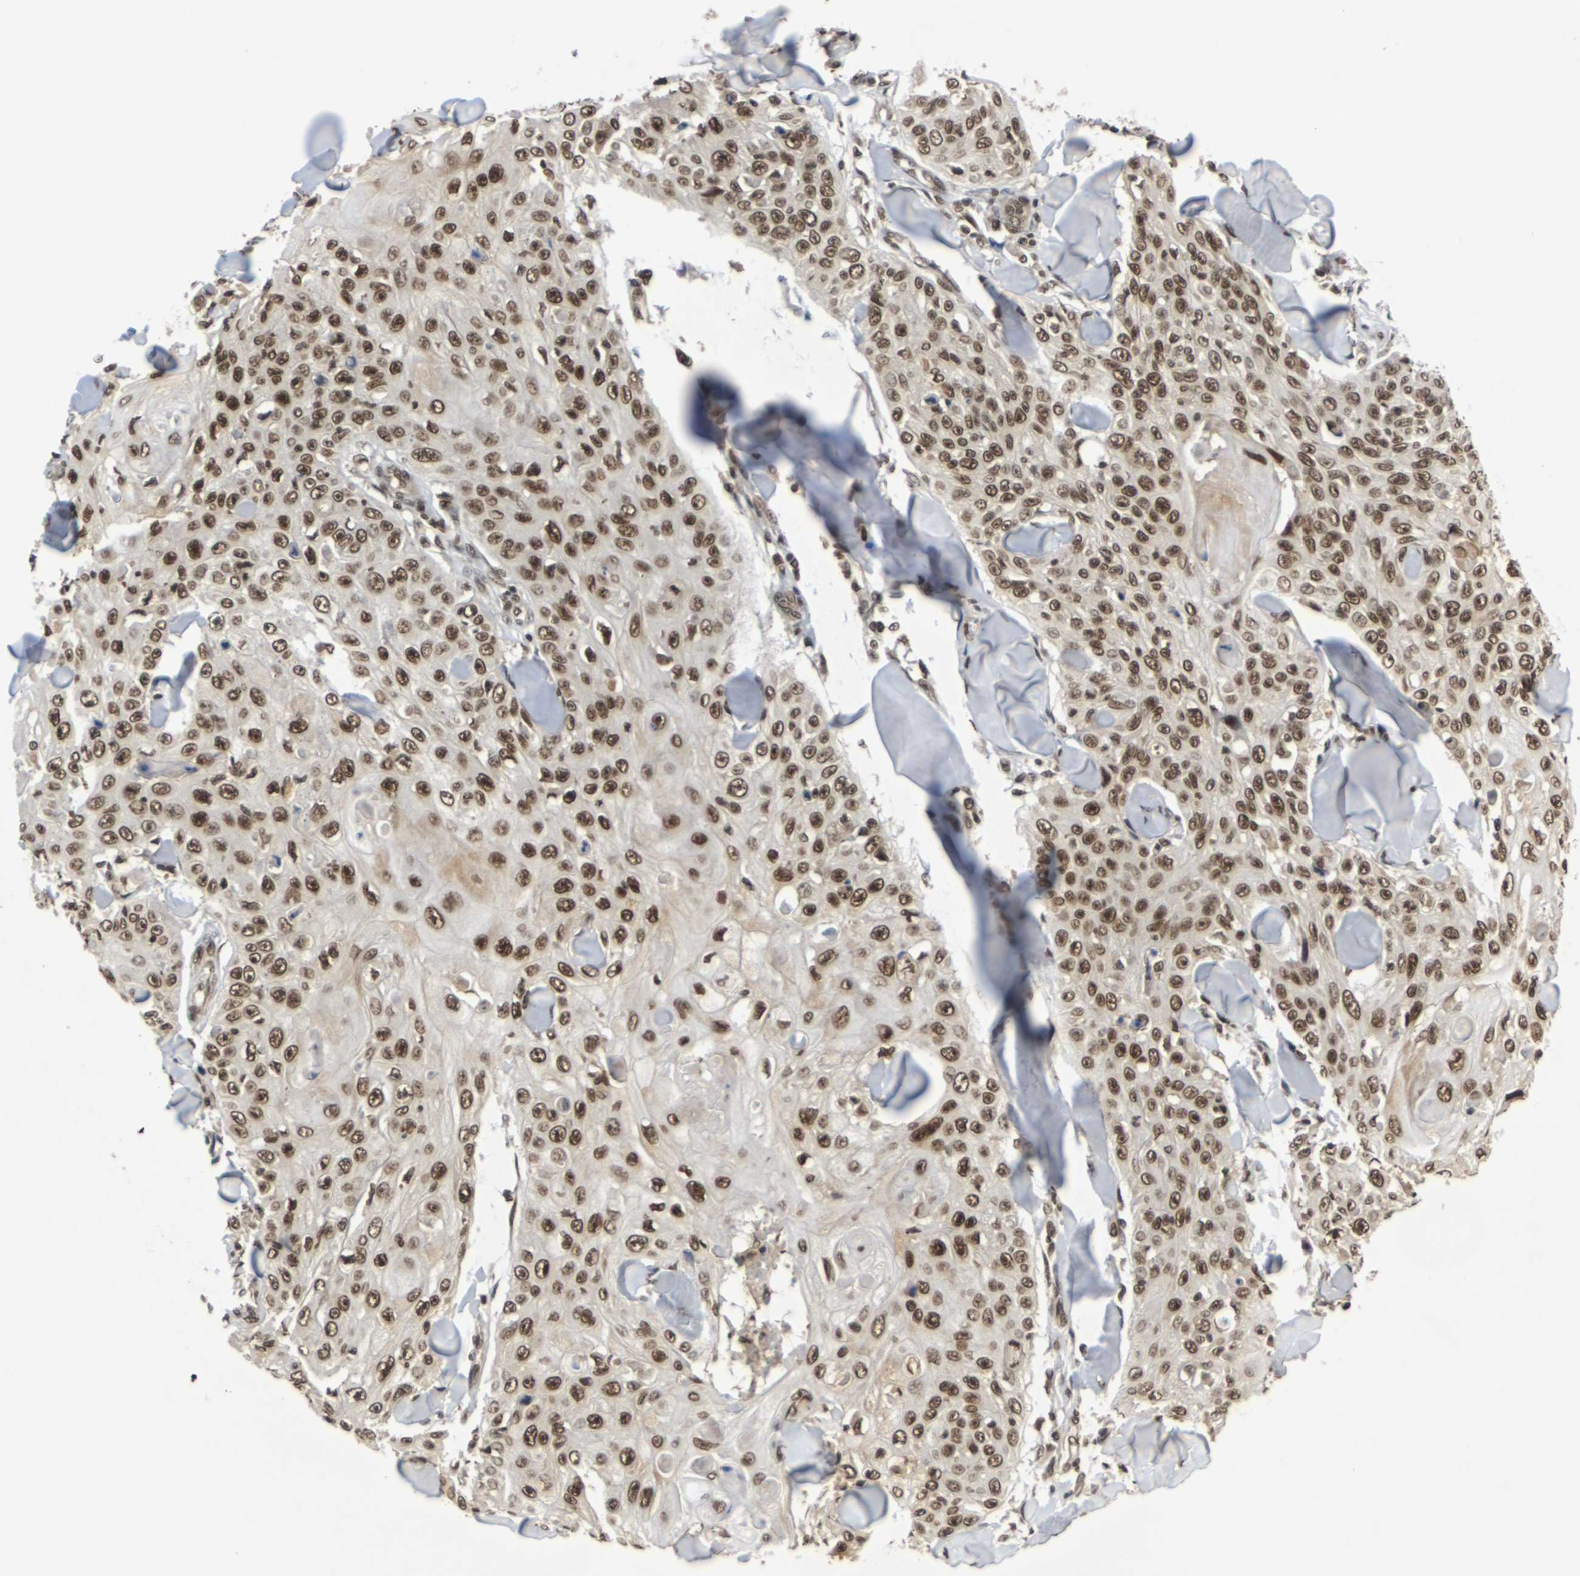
{"staining": {"intensity": "strong", "quantity": ">75%", "location": "nuclear"}, "tissue": "skin cancer", "cell_type": "Tumor cells", "image_type": "cancer", "snomed": [{"axis": "morphology", "description": "Squamous cell carcinoma, NOS"}, {"axis": "topography", "description": "Skin"}], "caption": "Skin squamous cell carcinoma tissue displays strong nuclear expression in approximately >75% of tumor cells Using DAB (3,3'-diaminobenzidine) (brown) and hematoxylin (blue) stains, captured at high magnification using brightfield microscopy.", "gene": "NELFA", "patient": {"sex": "male", "age": 86}}